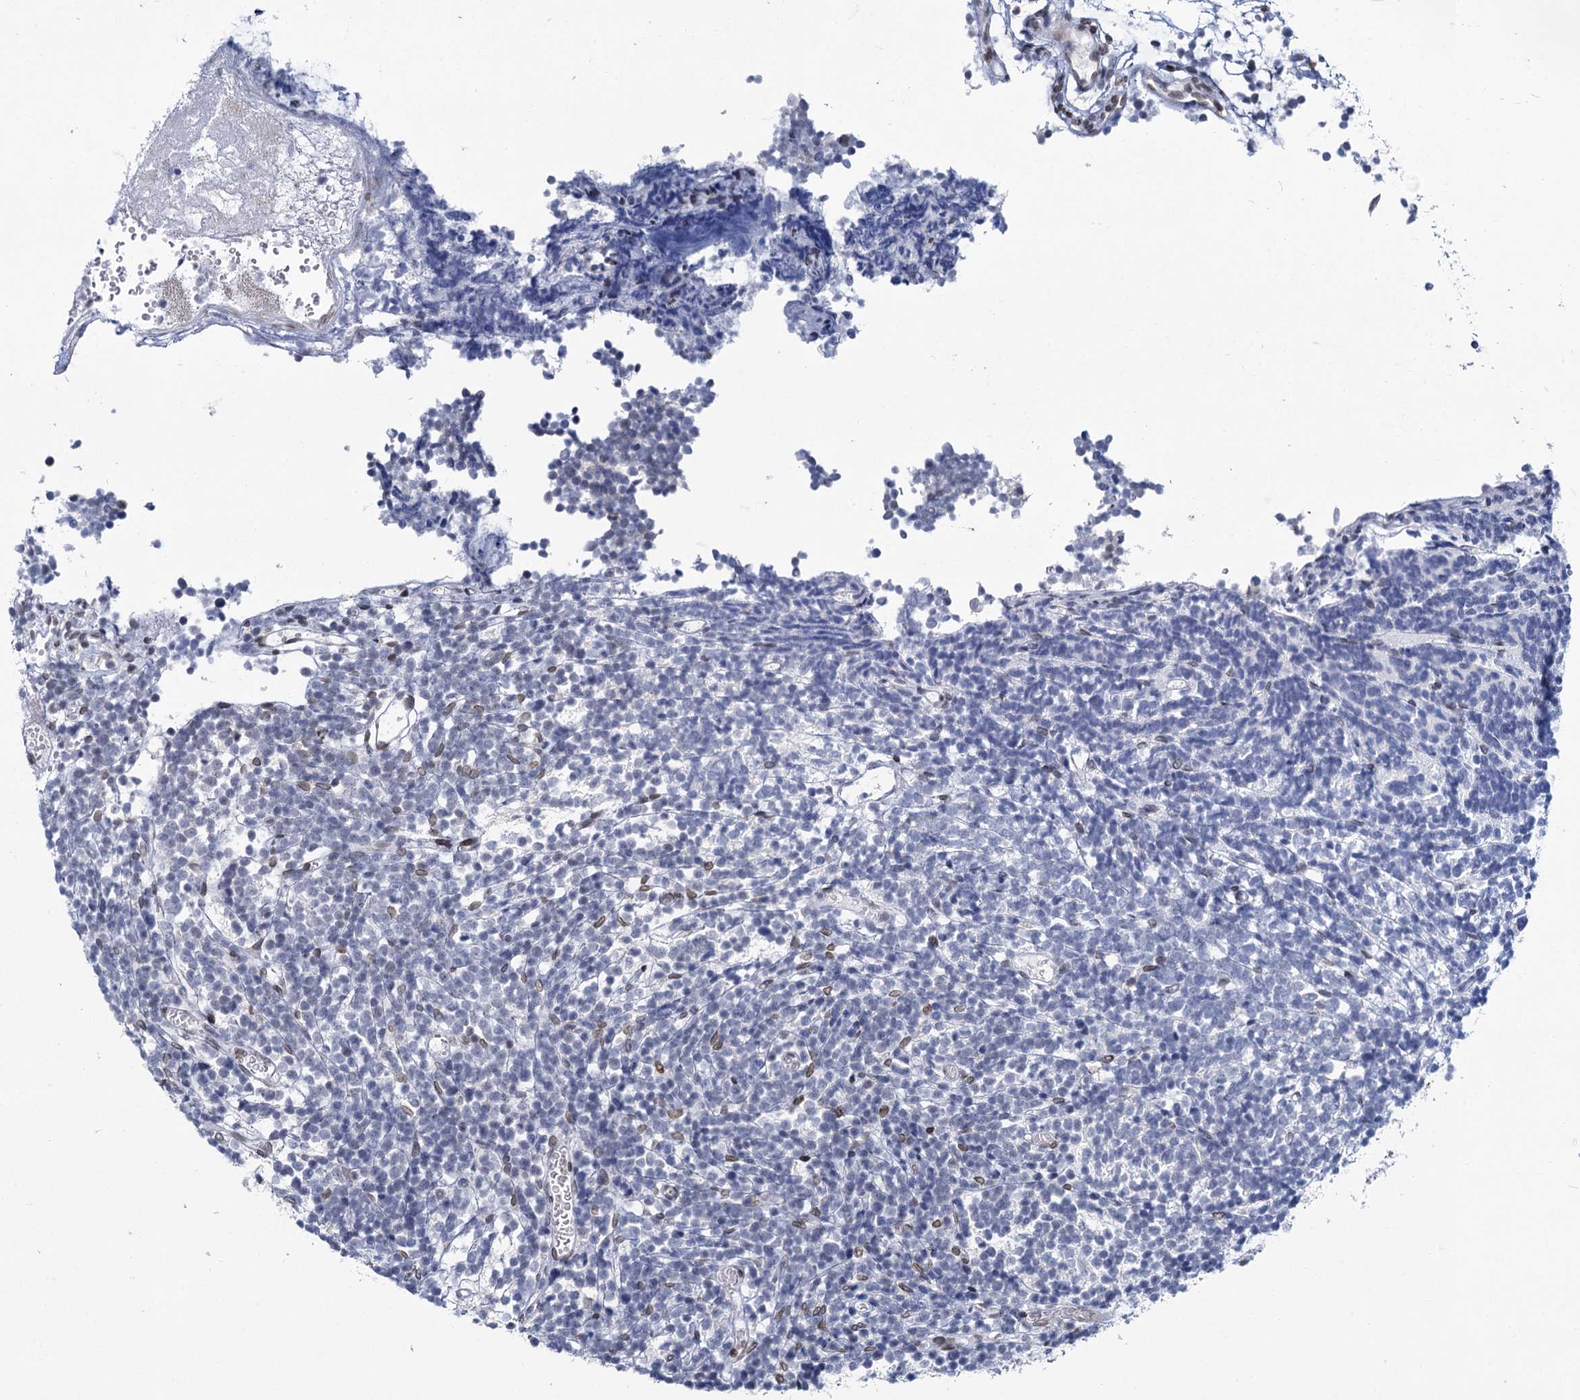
{"staining": {"intensity": "negative", "quantity": "none", "location": "none"}, "tissue": "glioma", "cell_type": "Tumor cells", "image_type": "cancer", "snomed": [{"axis": "morphology", "description": "Glioma, malignant, Low grade"}, {"axis": "topography", "description": "Brain"}], "caption": "Histopathology image shows no significant protein staining in tumor cells of glioma.", "gene": "PRSS35", "patient": {"sex": "female", "age": 1}}